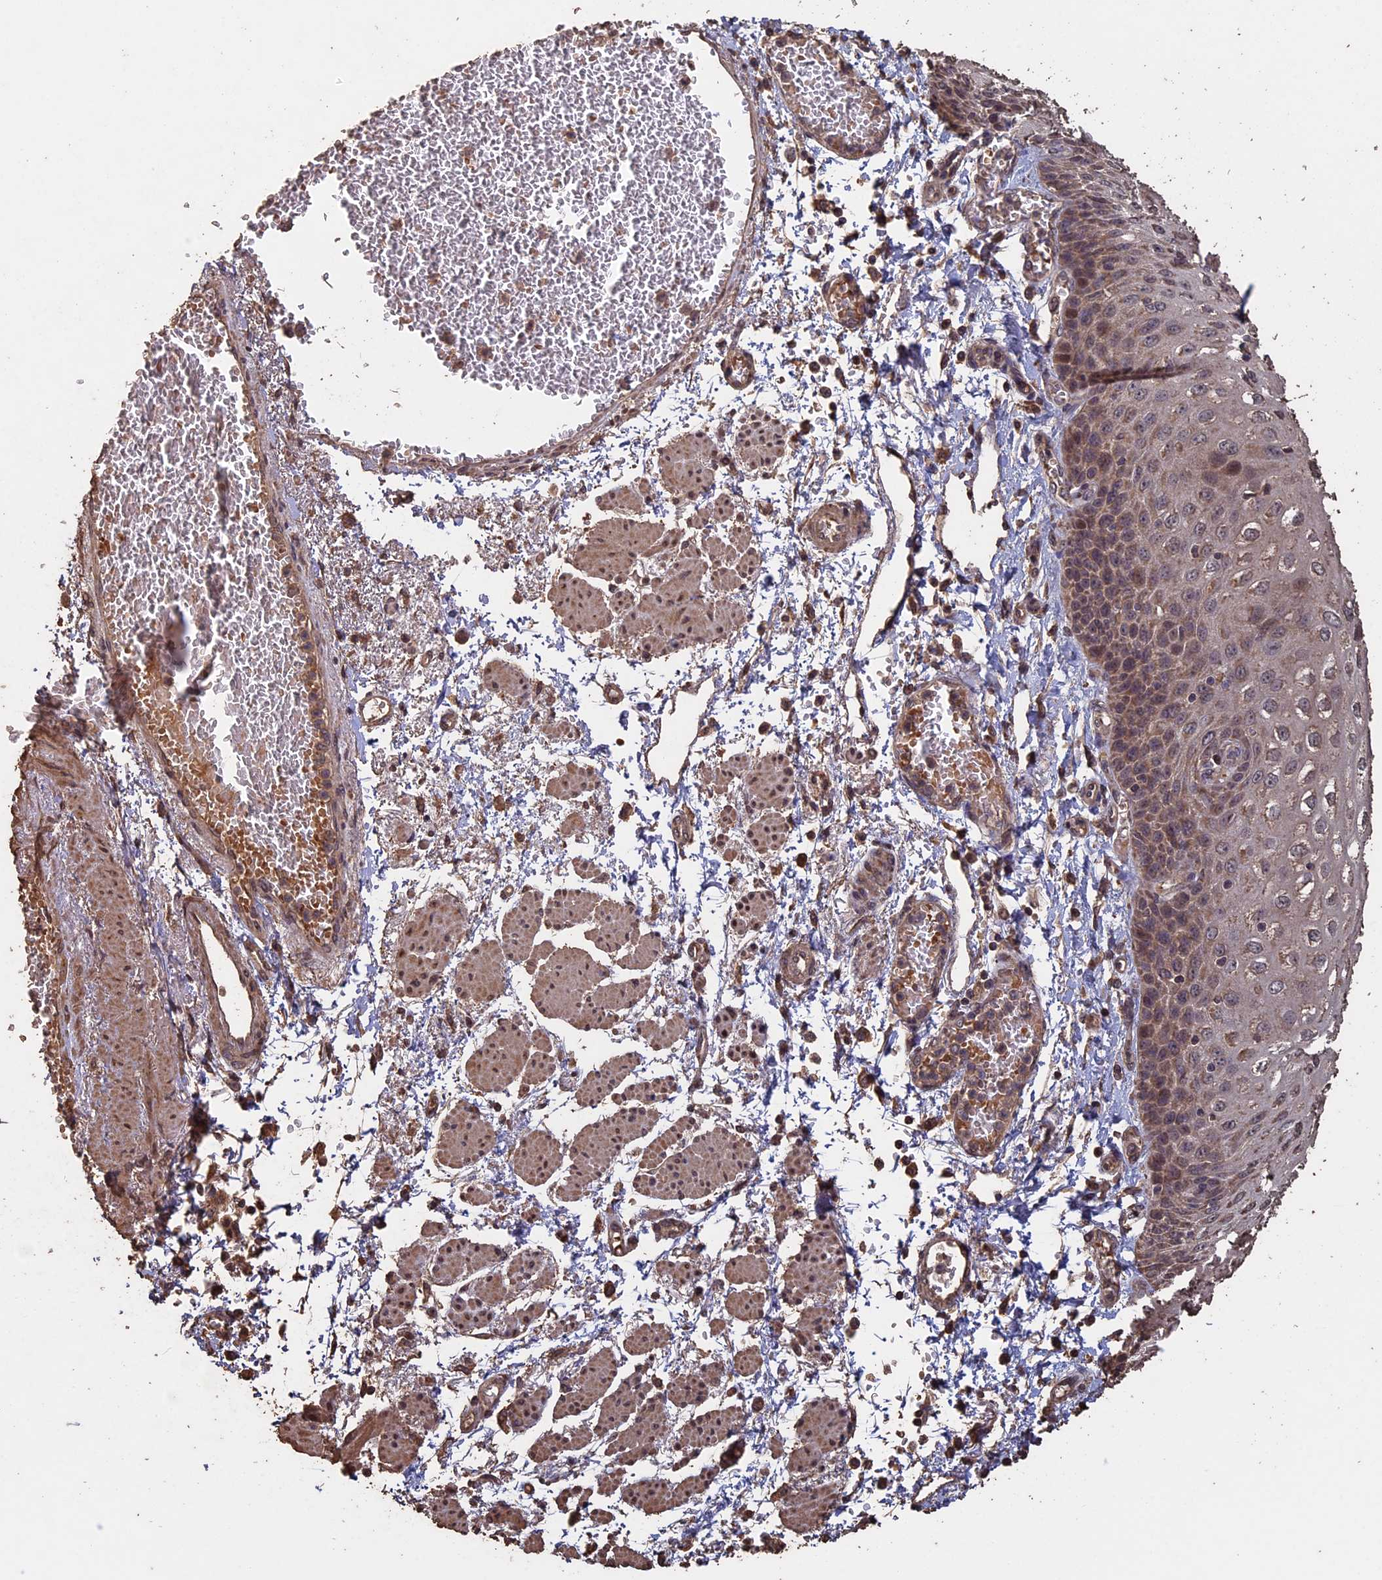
{"staining": {"intensity": "moderate", "quantity": ">75%", "location": "cytoplasmic/membranous"}, "tissue": "esophagus", "cell_type": "Squamous epithelial cells", "image_type": "normal", "snomed": [{"axis": "morphology", "description": "Normal tissue, NOS"}, {"axis": "topography", "description": "Esophagus"}], "caption": "Protein analysis of benign esophagus exhibits moderate cytoplasmic/membranous expression in approximately >75% of squamous epithelial cells.", "gene": "HUNK", "patient": {"sex": "male", "age": 81}}